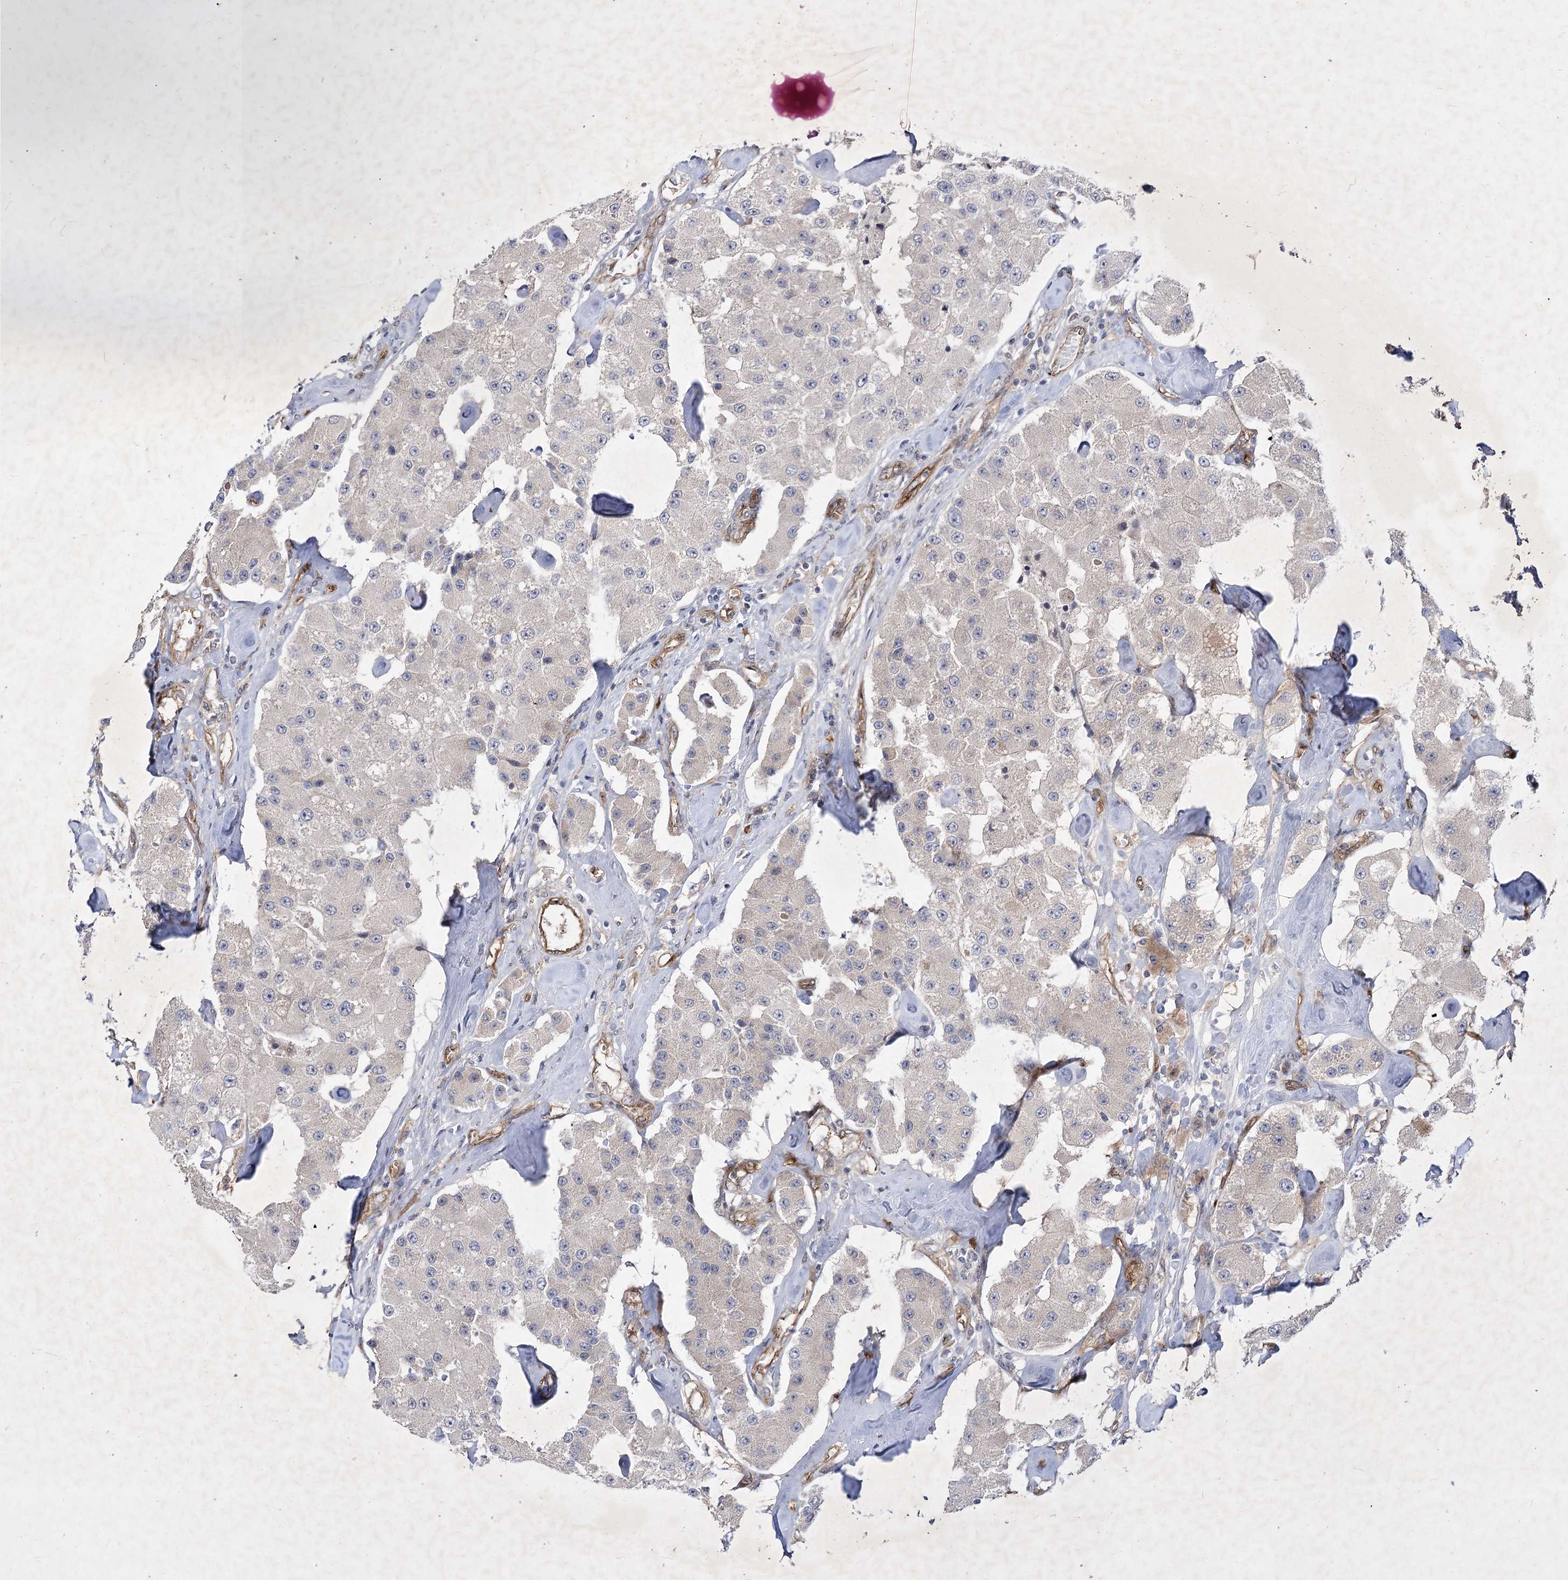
{"staining": {"intensity": "negative", "quantity": "none", "location": "none"}, "tissue": "carcinoid", "cell_type": "Tumor cells", "image_type": "cancer", "snomed": [{"axis": "morphology", "description": "Carcinoid, malignant, NOS"}, {"axis": "topography", "description": "Pancreas"}], "caption": "Protein analysis of malignant carcinoid shows no significant expression in tumor cells.", "gene": "ARHGAP31", "patient": {"sex": "male", "age": 41}}